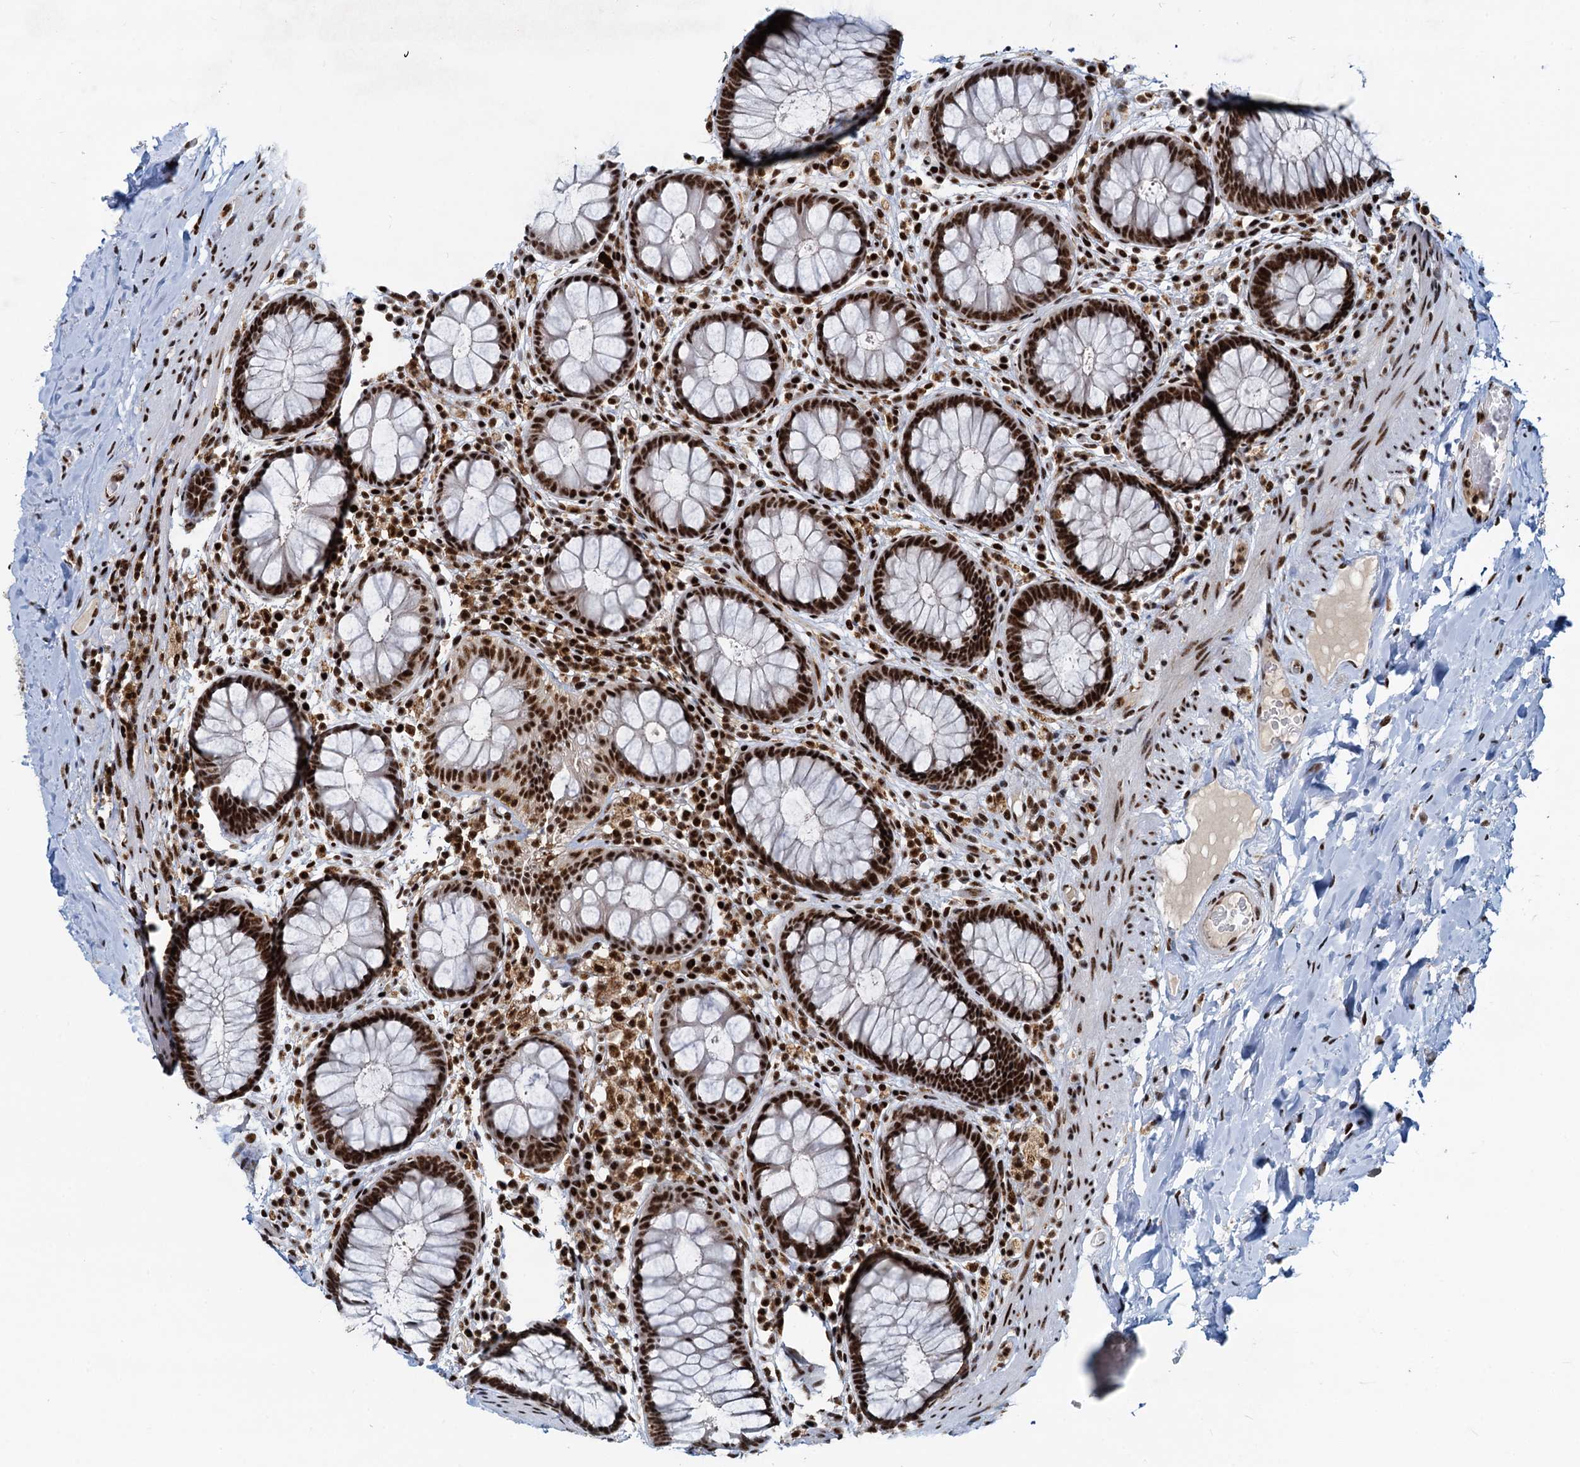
{"staining": {"intensity": "strong", "quantity": ">75%", "location": "nuclear"}, "tissue": "rectum", "cell_type": "Glandular cells", "image_type": "normal", "snomed": [{"axis": "morphology", "description": "Normal tissue, NOS"}, {"axis": "topography", "description": "Rectum"}], "caption": "Normal rectum displays strong nuclear staining in approximately >75% of glandular cells, visualized by immunohistochemistry. Using DAB (3,3'-diaminobenzidine) (brown) and hematoxylin (blue) stains, captured at high magnification using brightfield microscopy.", "gene": "RBM26", "patient": {"sex": "male", "age": 83}}